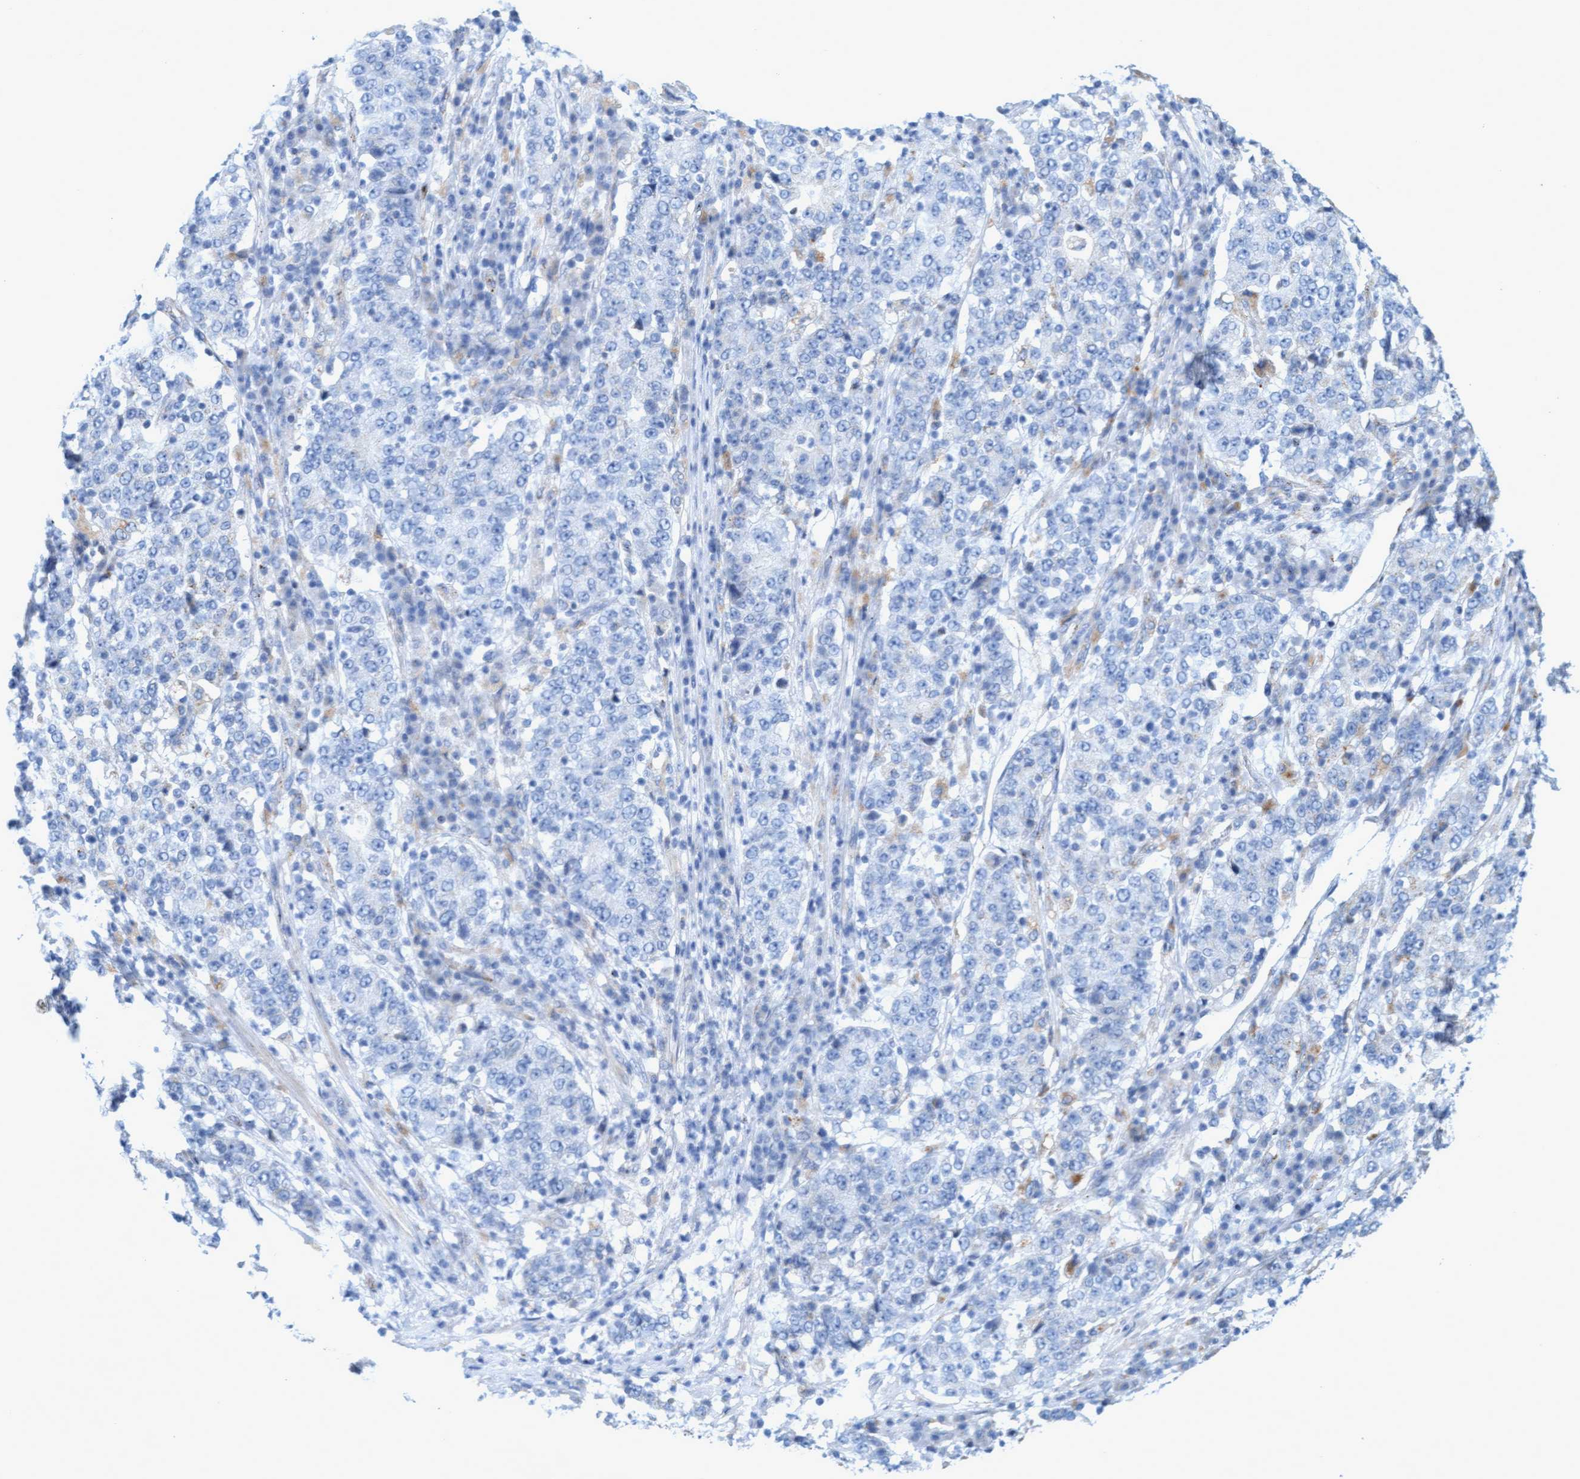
{"staining": {"intensity": "negative", "quantity": "none", "location": "none"}, "tissue": "stomach cancer", "cell_type": "Tumor cells", "image_type": "cancer", "snomed": [{"axis": "morphology", "description": "Adenocarcinoma, NOS"}, {"axis": "topography", "description": "Stomach"}], "caption": "The immunohistochemistry (IHC) photomicrograph has no significant staining in tumor cells of stomach adenocarcinoma tissue.", "gene": "SGSH", "patient": {"sex": "male", "age": 59}}